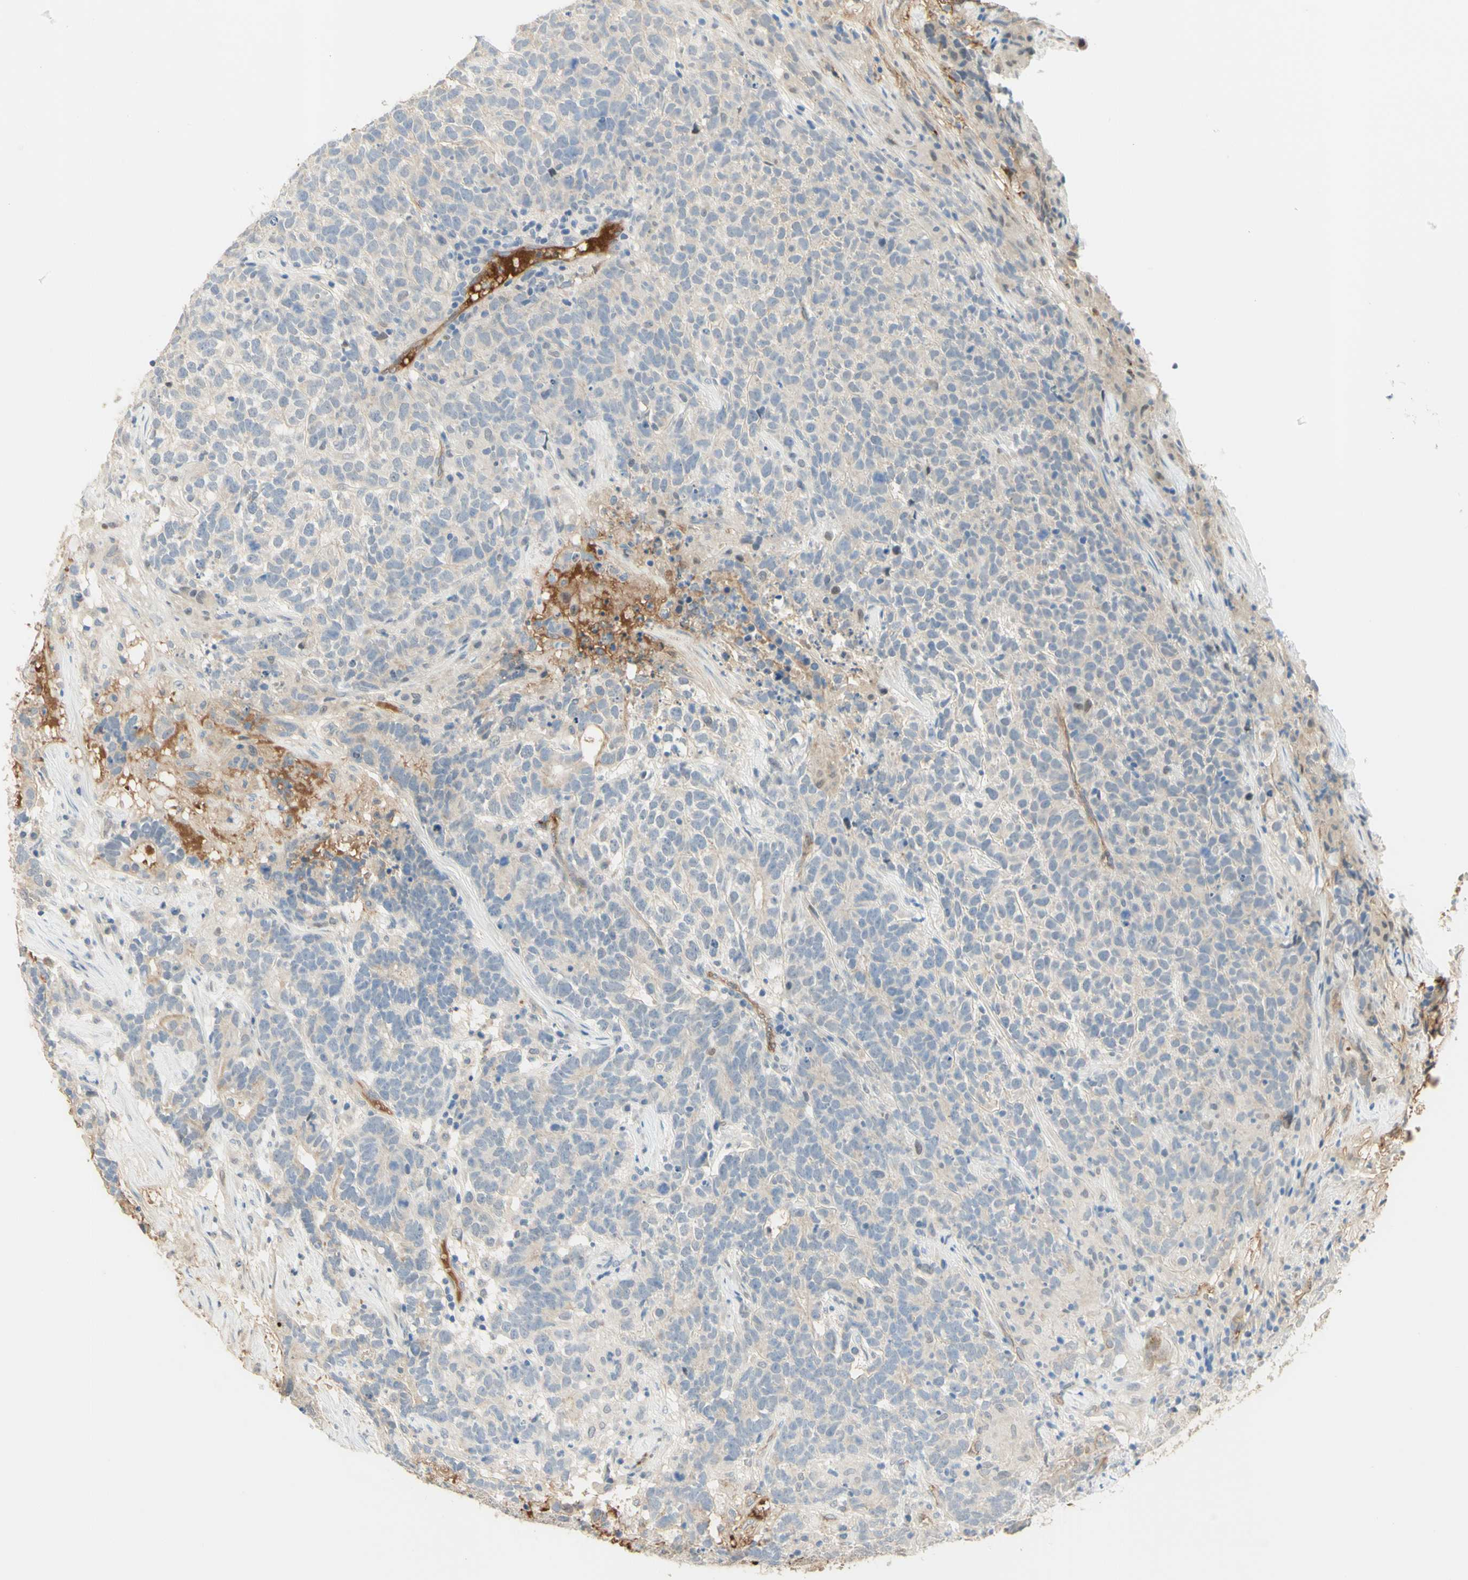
{"staining": {"intensity": "negative", "quantity": "none", "location": "none"}, "tissue": "testis cancer", "cell_type": "Tumor cells", "image_type": "cancer", "snomed": [{"axis": "morphology", "description": "Carcinoma, Embryonal, NOS"}, {"axis": "topography", "description": "Testis"}], "caption": "The photomicrograph exhibits no staining of tumor cells in testis cancer (embryonal carcinoma).", "gene": "ANGPT2", "patient": {"sex": "male", "age": 26}}